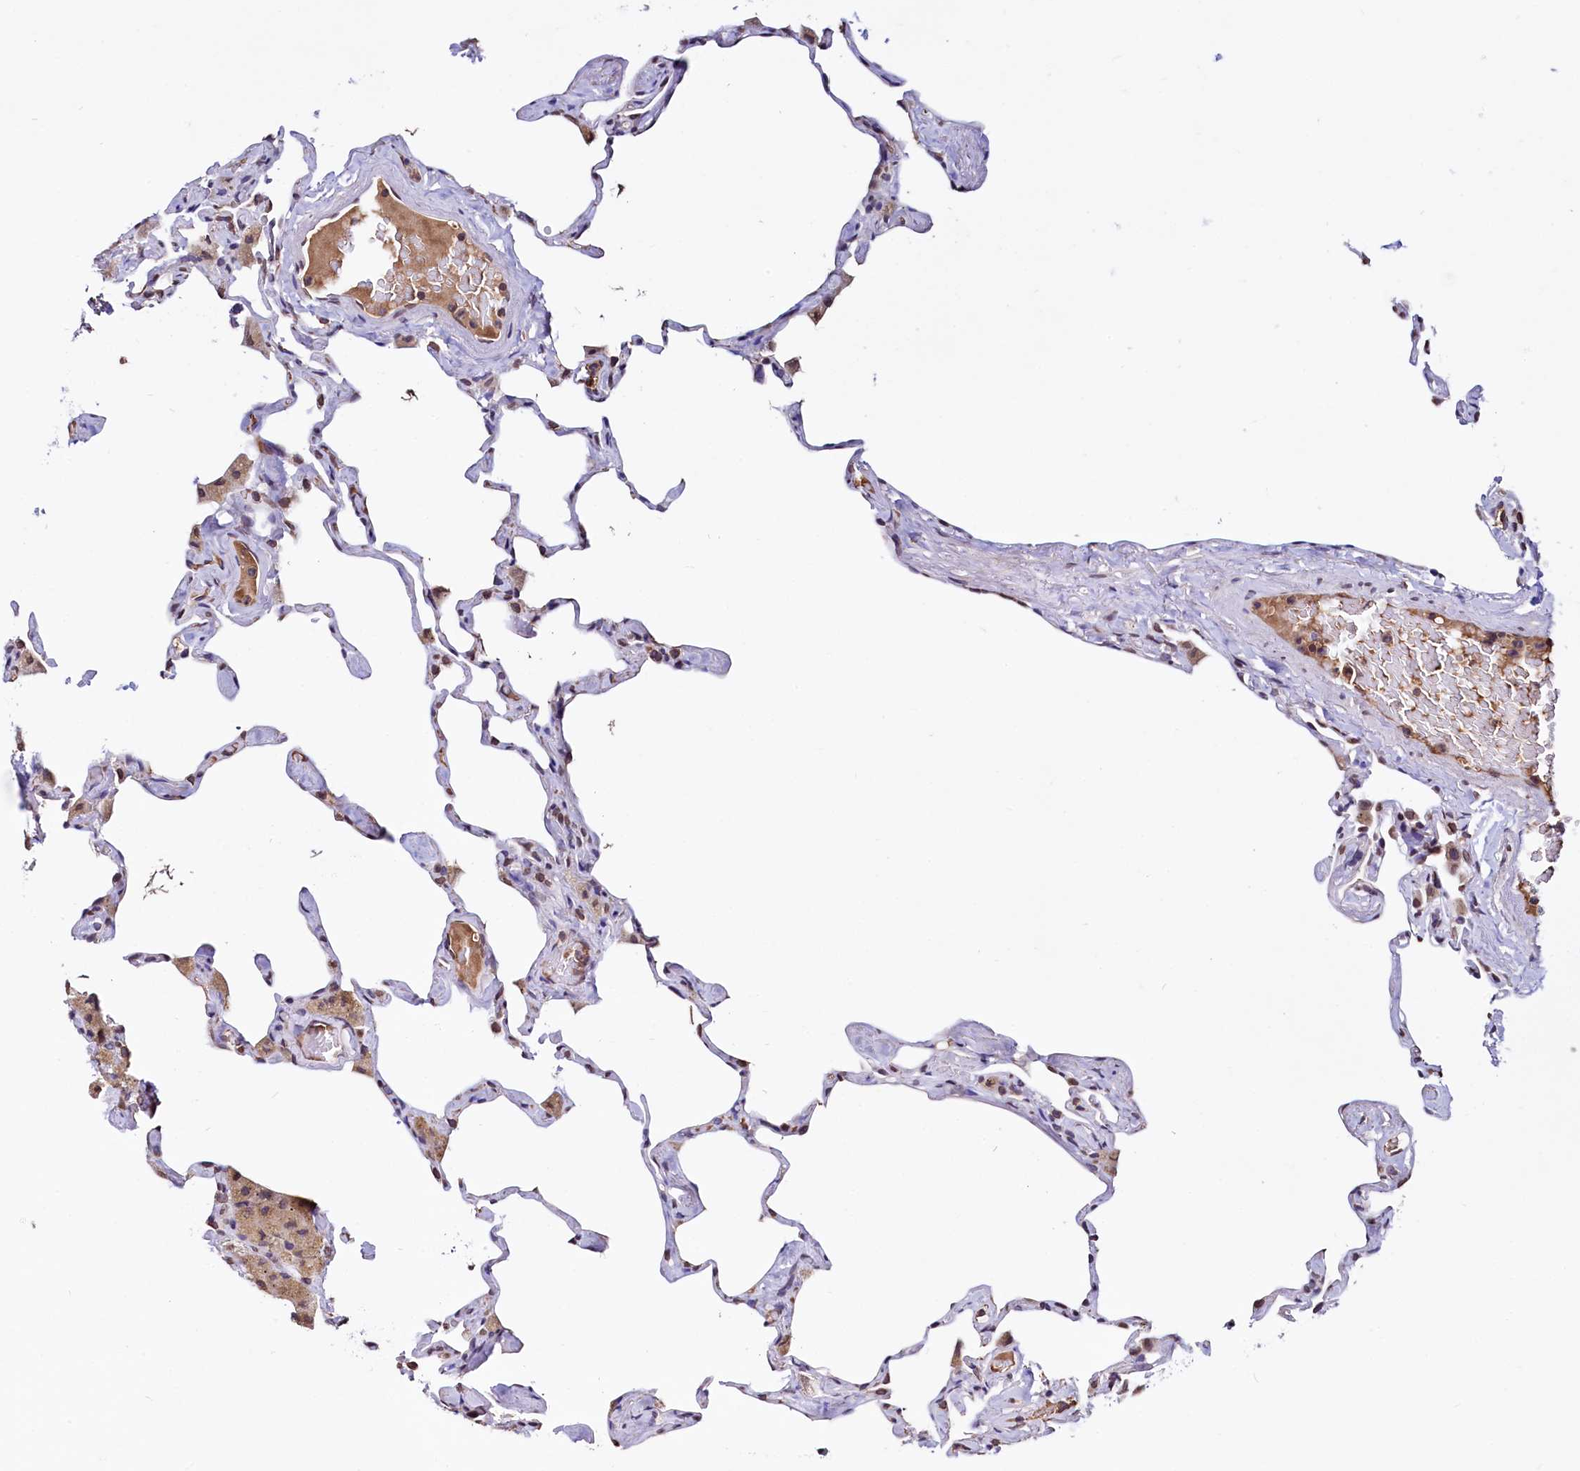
{"staining": {"intensity": "moderate", "quantity": "25%-75%", "location": "nuclear"}, "tissue": "lung", "cell_type": "Alveolar cells", "image_type": "normal", "snomed": [{"axis": "morphology", "description": "Normal tissue, NOS"}, {"axis": "topography", "description": "Lung"}], "caption": "Immunohistochemistry of normal human lung displays medium levels of moderate nuclear staining in approximately 25%-75% of alveolar cells.", "gene": "HAND1", "patient": {"sex": "male", "age": 65}}